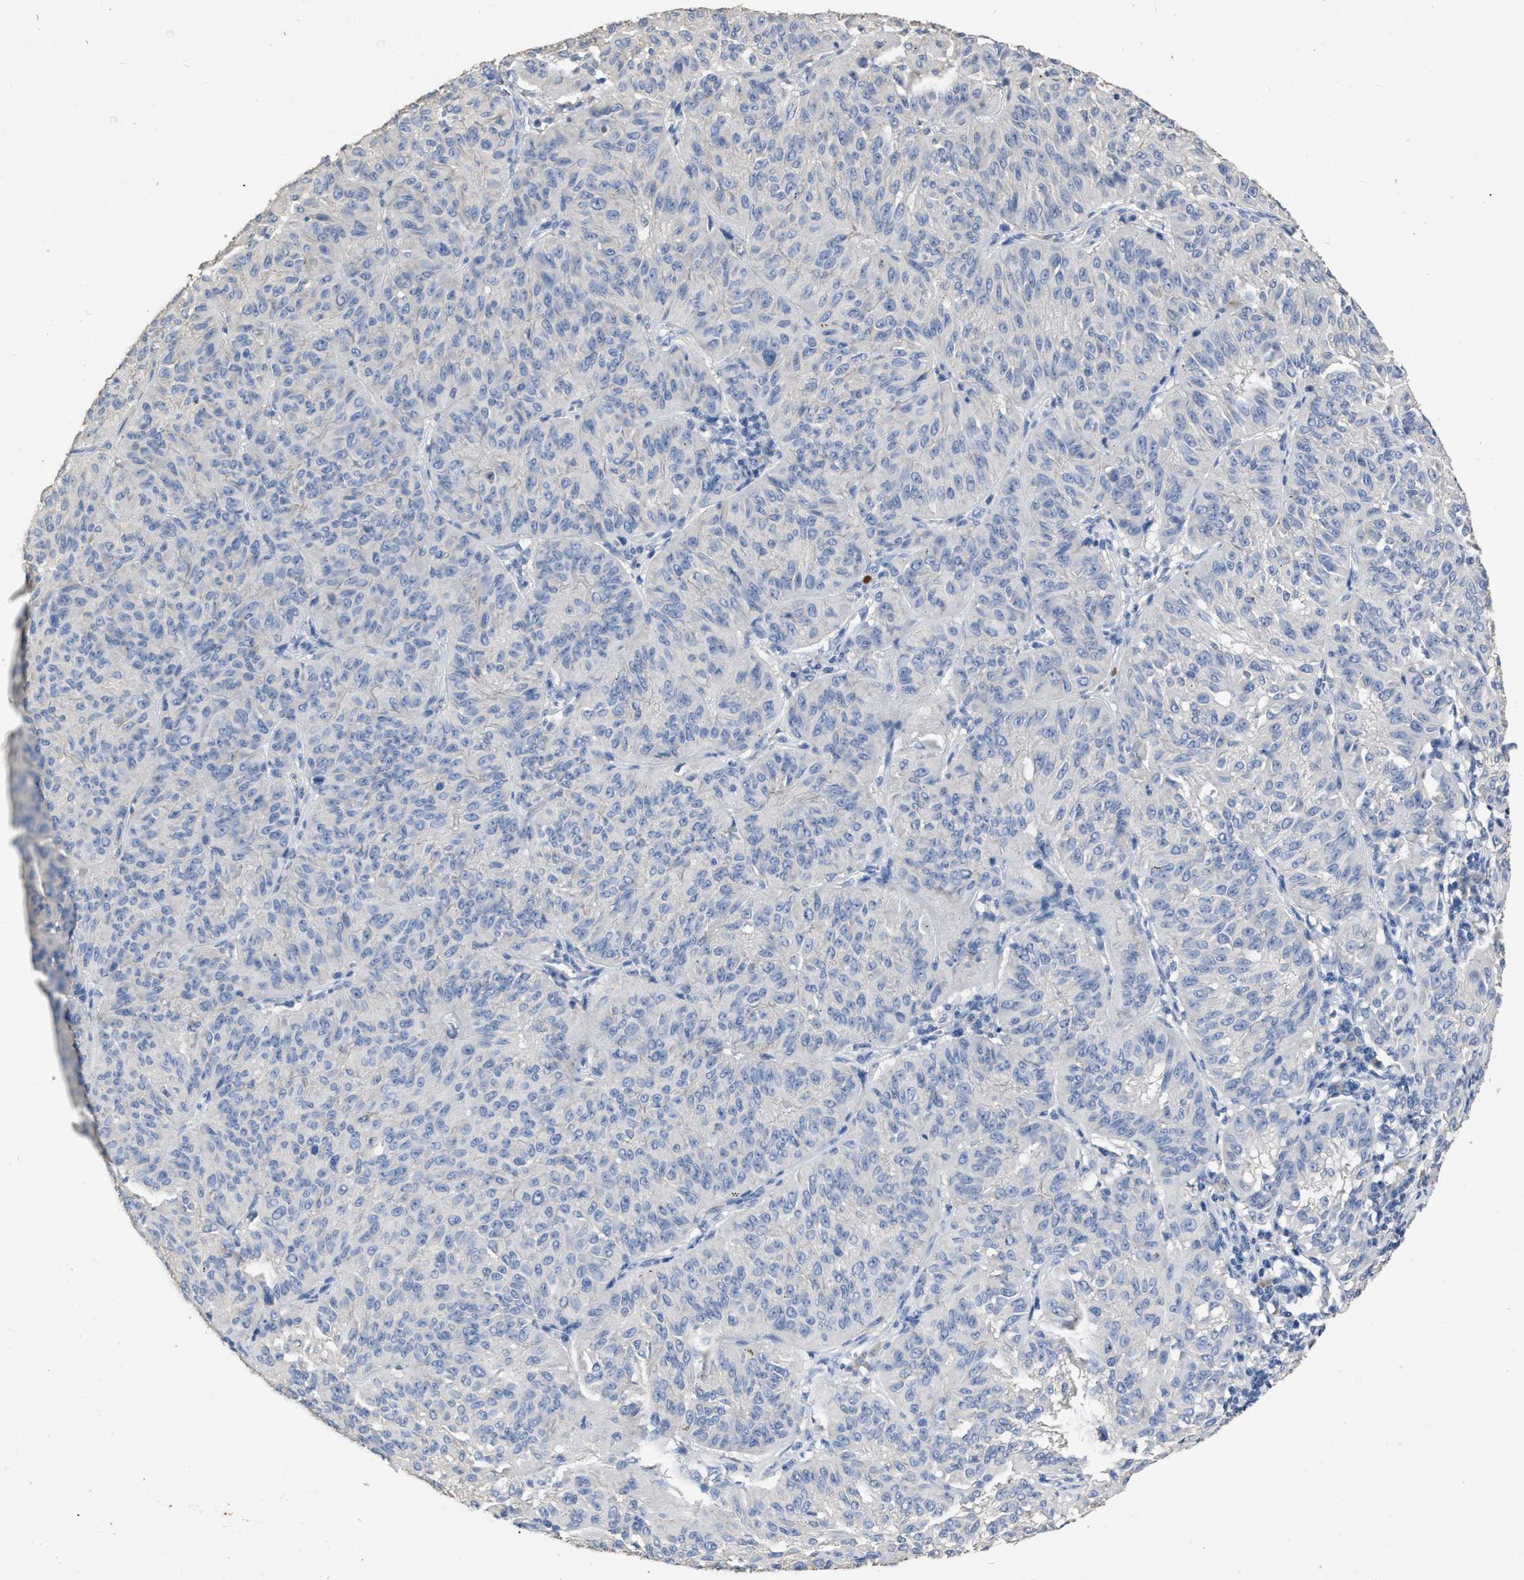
{"staining": {"intensity": "negative", "quantity": "none", "location": "none"}, "tissue": "melanoma", "cell_type": "Tumor cells", "image_type": "cancer", "snomed": [{"axis": "morphology", "description": "Malignant melanoma, NOS"}, {"axis": "topography", "description": "Skin"}], "caption": "An immunohistochemistry (IHC) image of melanoma is shown. There is no staining in tumor cells of melanoma.", "gene": "HABP2", "patient": {"sex": "female", "age": 72}}